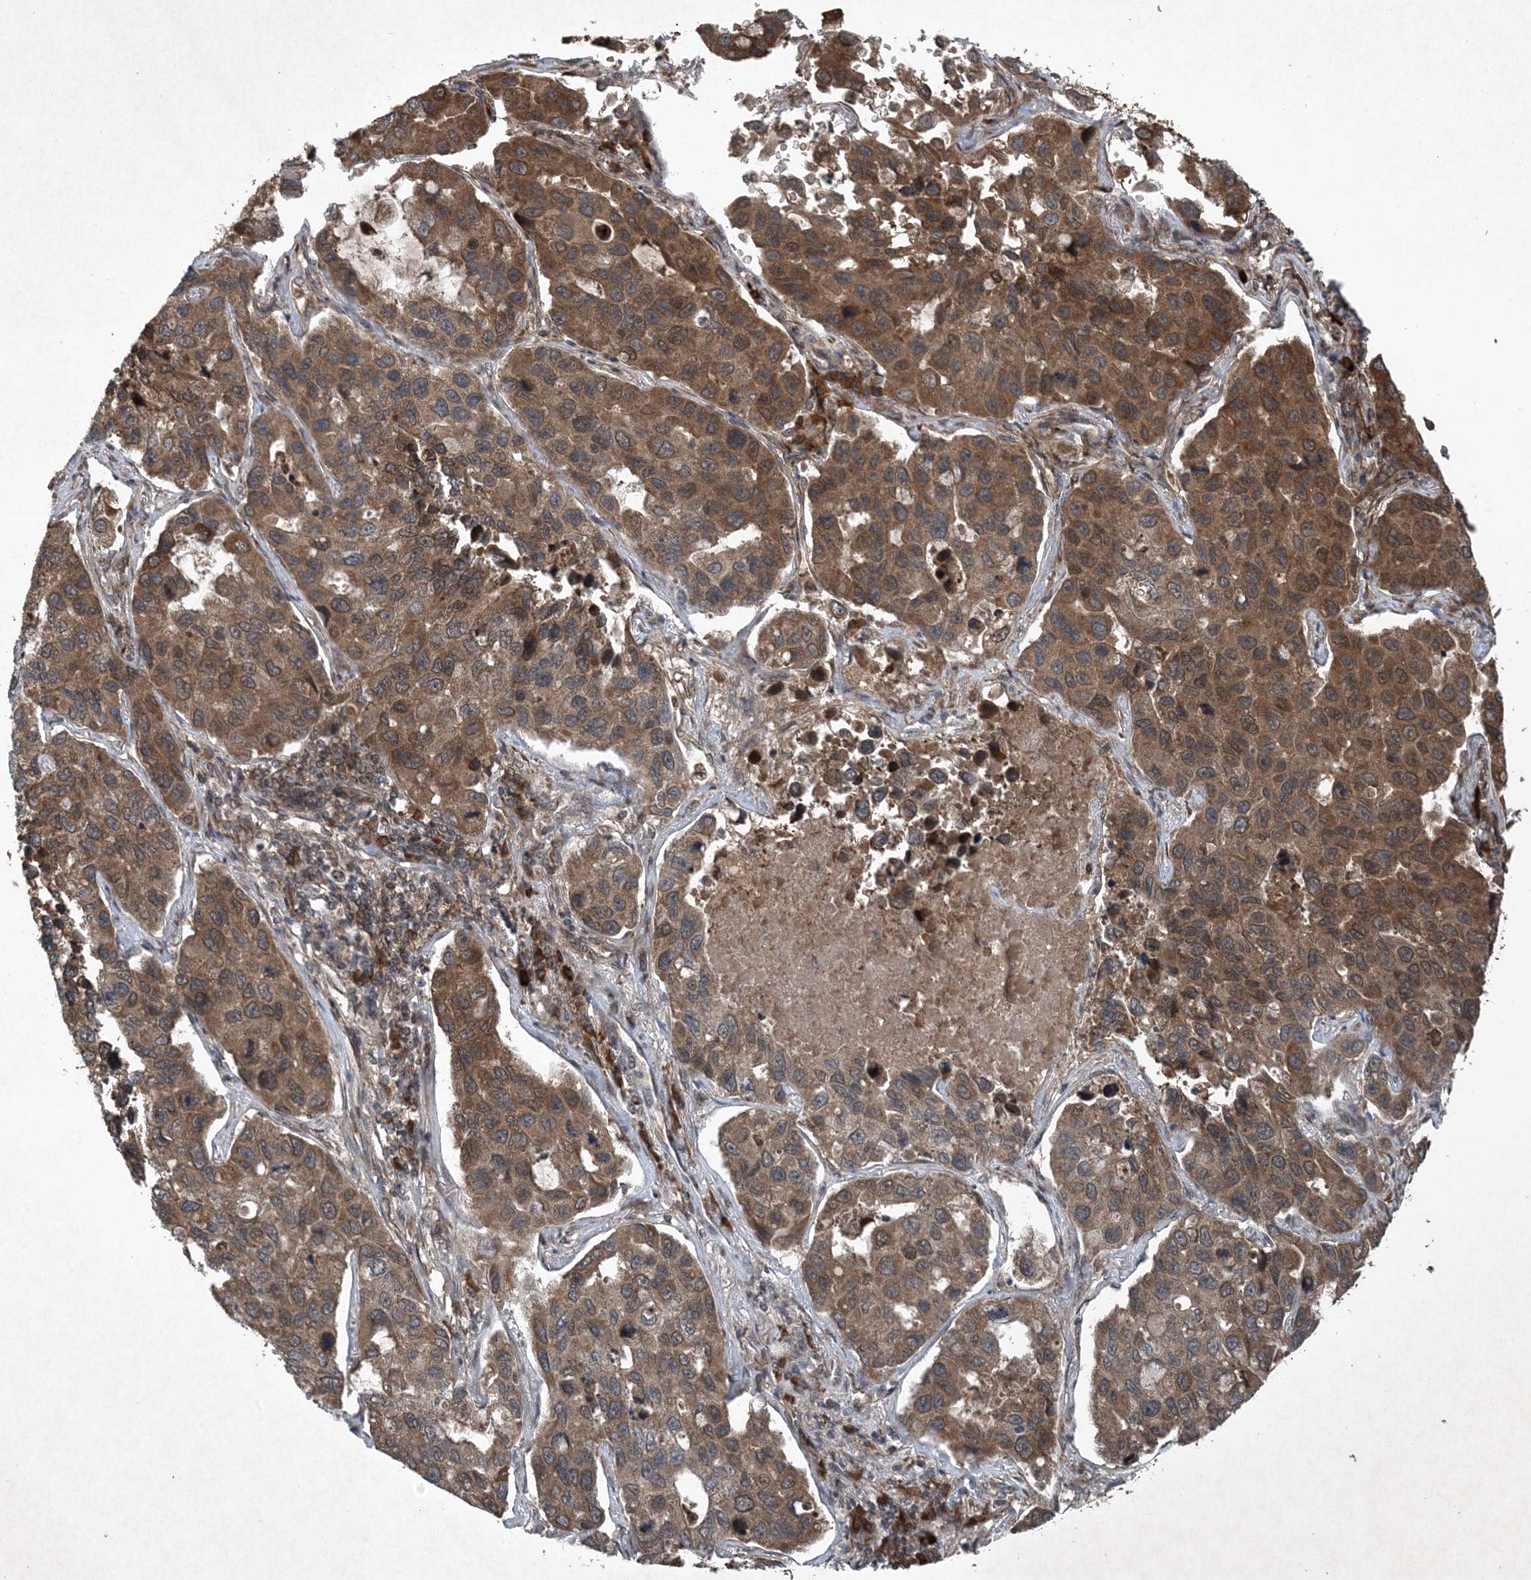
{"staining": {"intensity": "moderate", "quantity": ">75%", "location": "cytoplasmic/membranous"}, "tissue": "lung cancer", "cell_type": "Tumor cells", "image_type": "cancer", "snomed": [{"axis": "morphology", "description": "Adenocarcinoma, NOS"}, {"axis": "topography", "description": "Lung"}], "caption": "An image showing moderate cytoplasmic/membranous staining in approximately >75% of tumor cells in lung adenocarcinoma, as visualized by brown immunohistochemical staining.", "gene": "GNG5", "patient": {"sex": "male", "age": 64}}